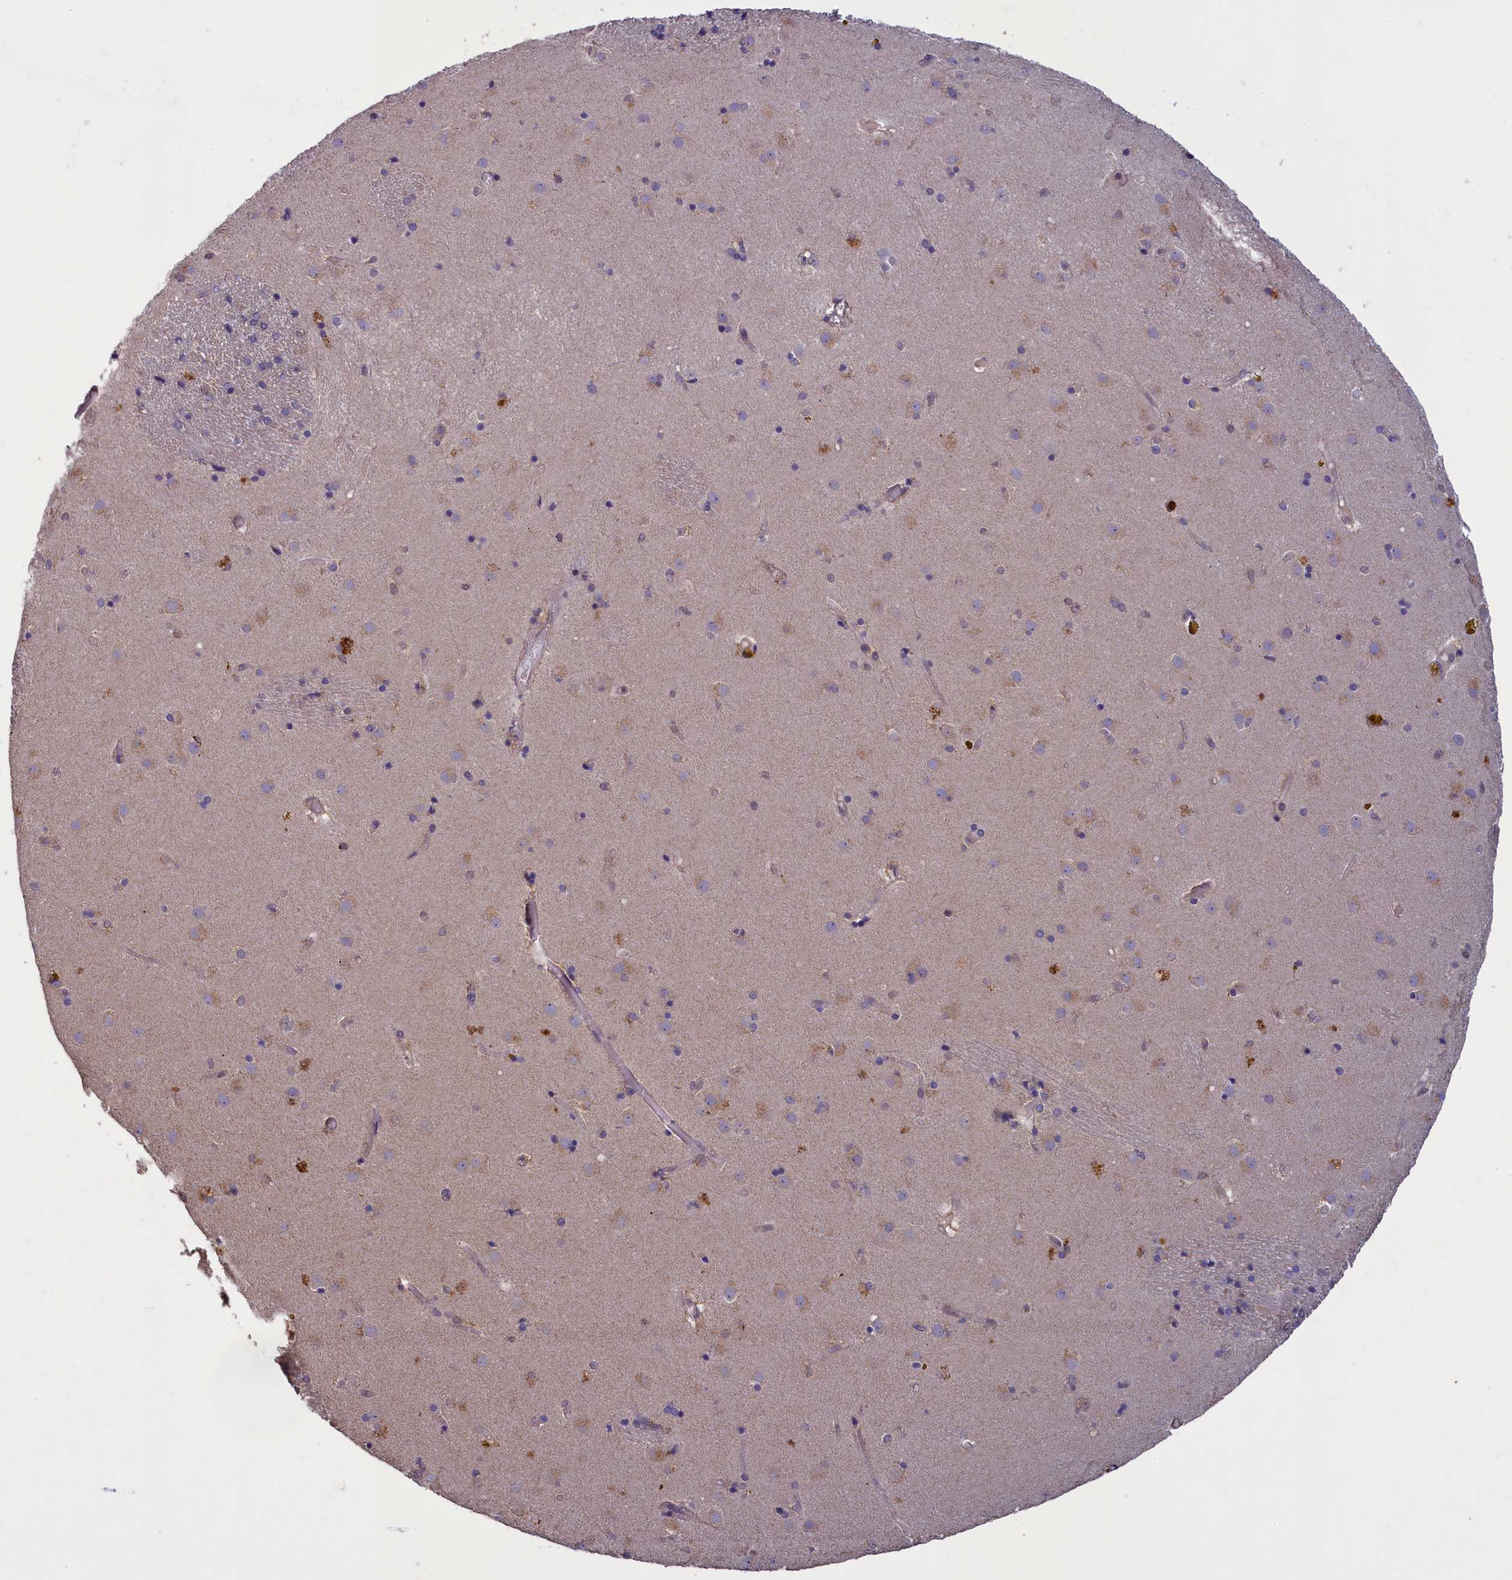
{"staining": {"intensity": "negative", "quantity": "none", "location": "none"}, "tissue": "caudate", "cell_type": "Glial cells", "image_type": "normal", "snomed": [{"axis": "morphology", "description": "Normal tissue, NOS"}, {"axis": "topography", "description": "Lateral ventricle wall"}], "caption": "Immunohistochemistry image of unremarkable caudate: human caudate stained with DAB displays no significant protein expression in glial cells. Nuclei are stained in blue.", "gene": "NUBP1", "patient": {"sex": "male", "age": 70}}